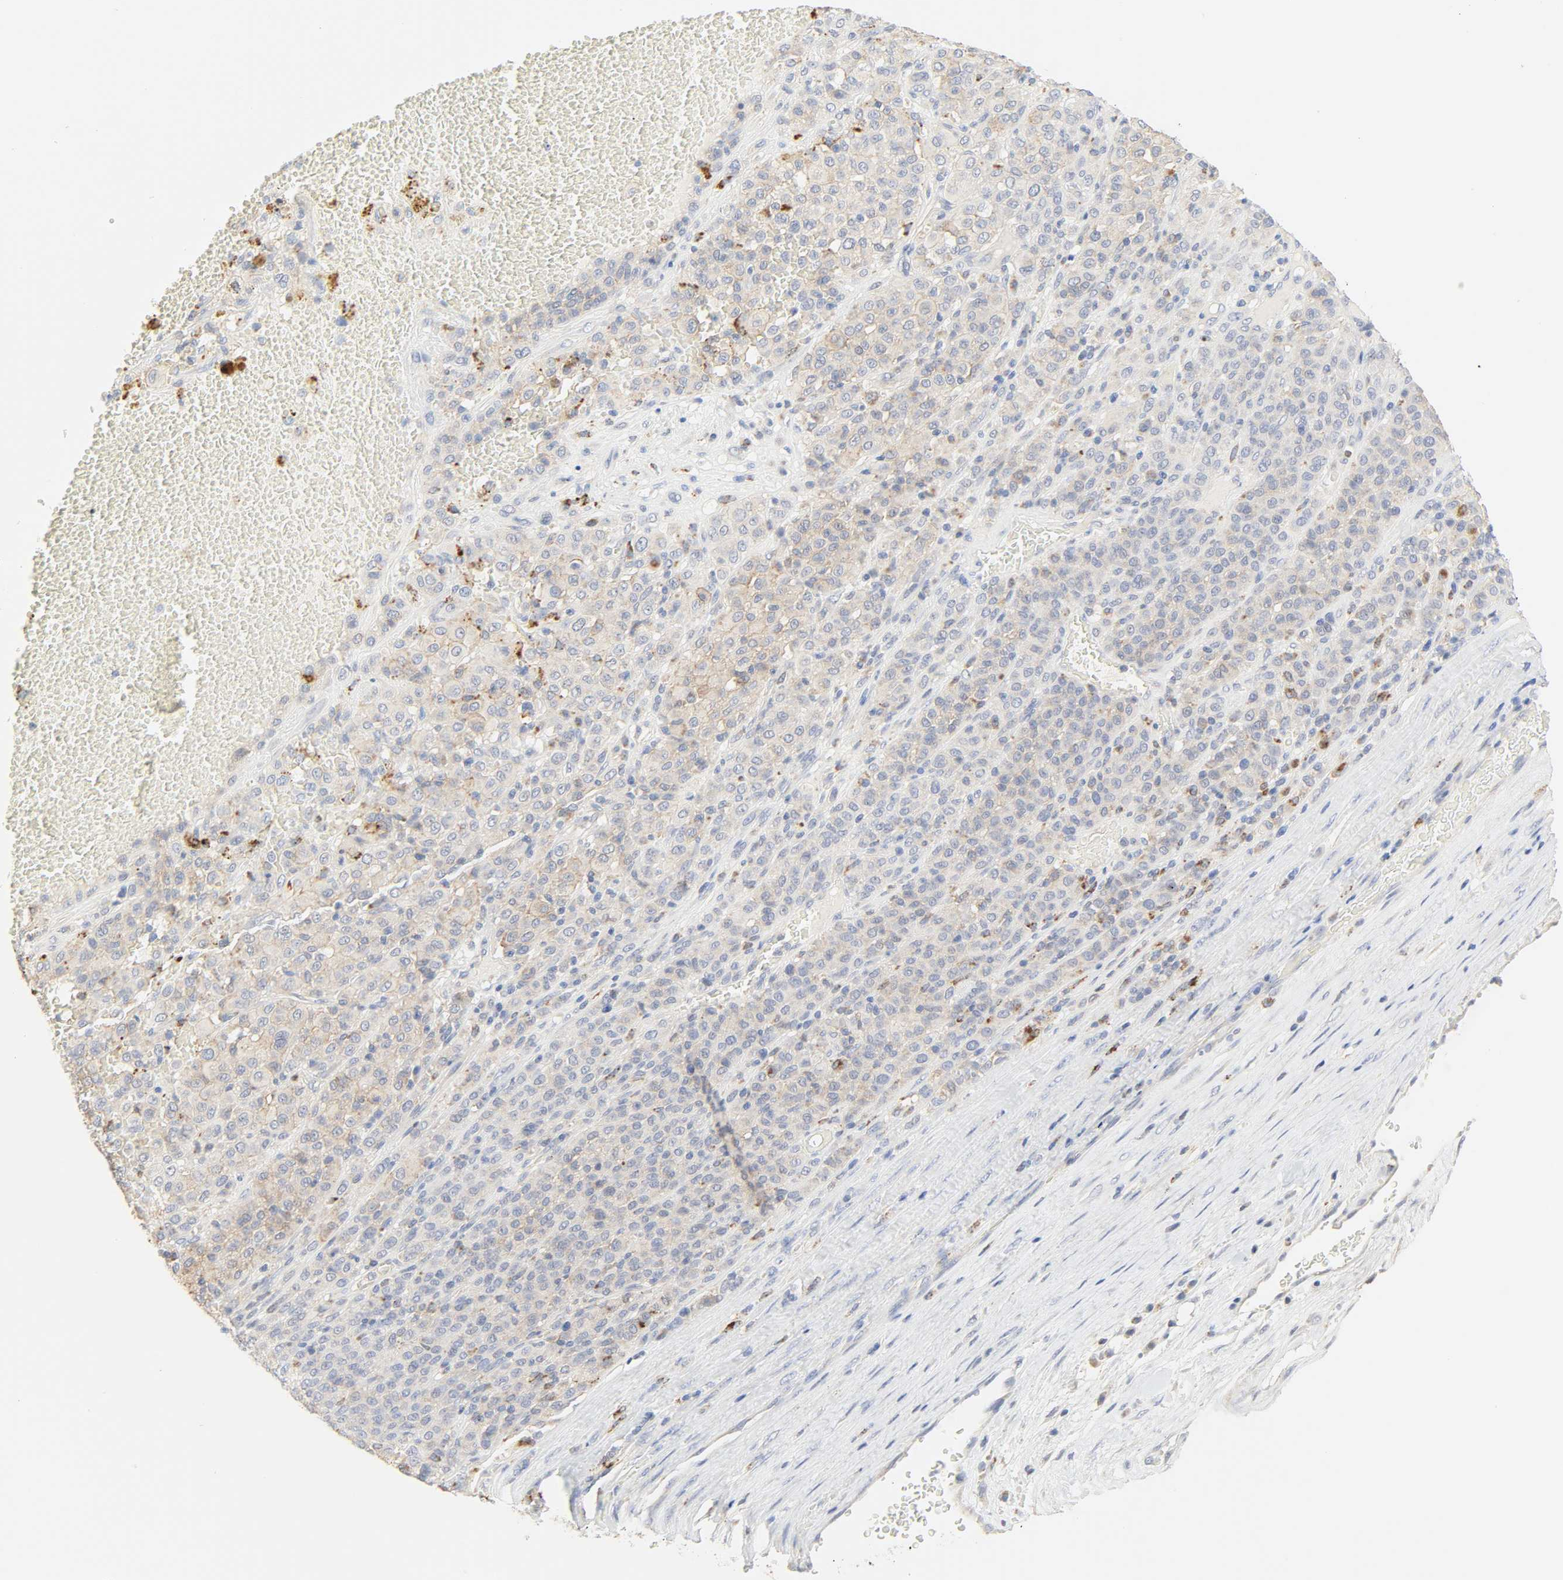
{"staining": {"intensity": "negative", "quantity": "none", "location": "none"}, "tissue": "melanoma", "cell_type": "Tumor cells", "image_type": "cancer", "snomed": [{"axis": "morphology", "description": "Malignant melanoma, Metastatic site"}, {"axis": "topography", "description": "Pancreas"}], "caption": "IHC of human malignant melanoma (metastatic site) displays no staining in tumor cells.", "gene": "CAMK2A", "patient": {"sex": "female", "age": 30}}